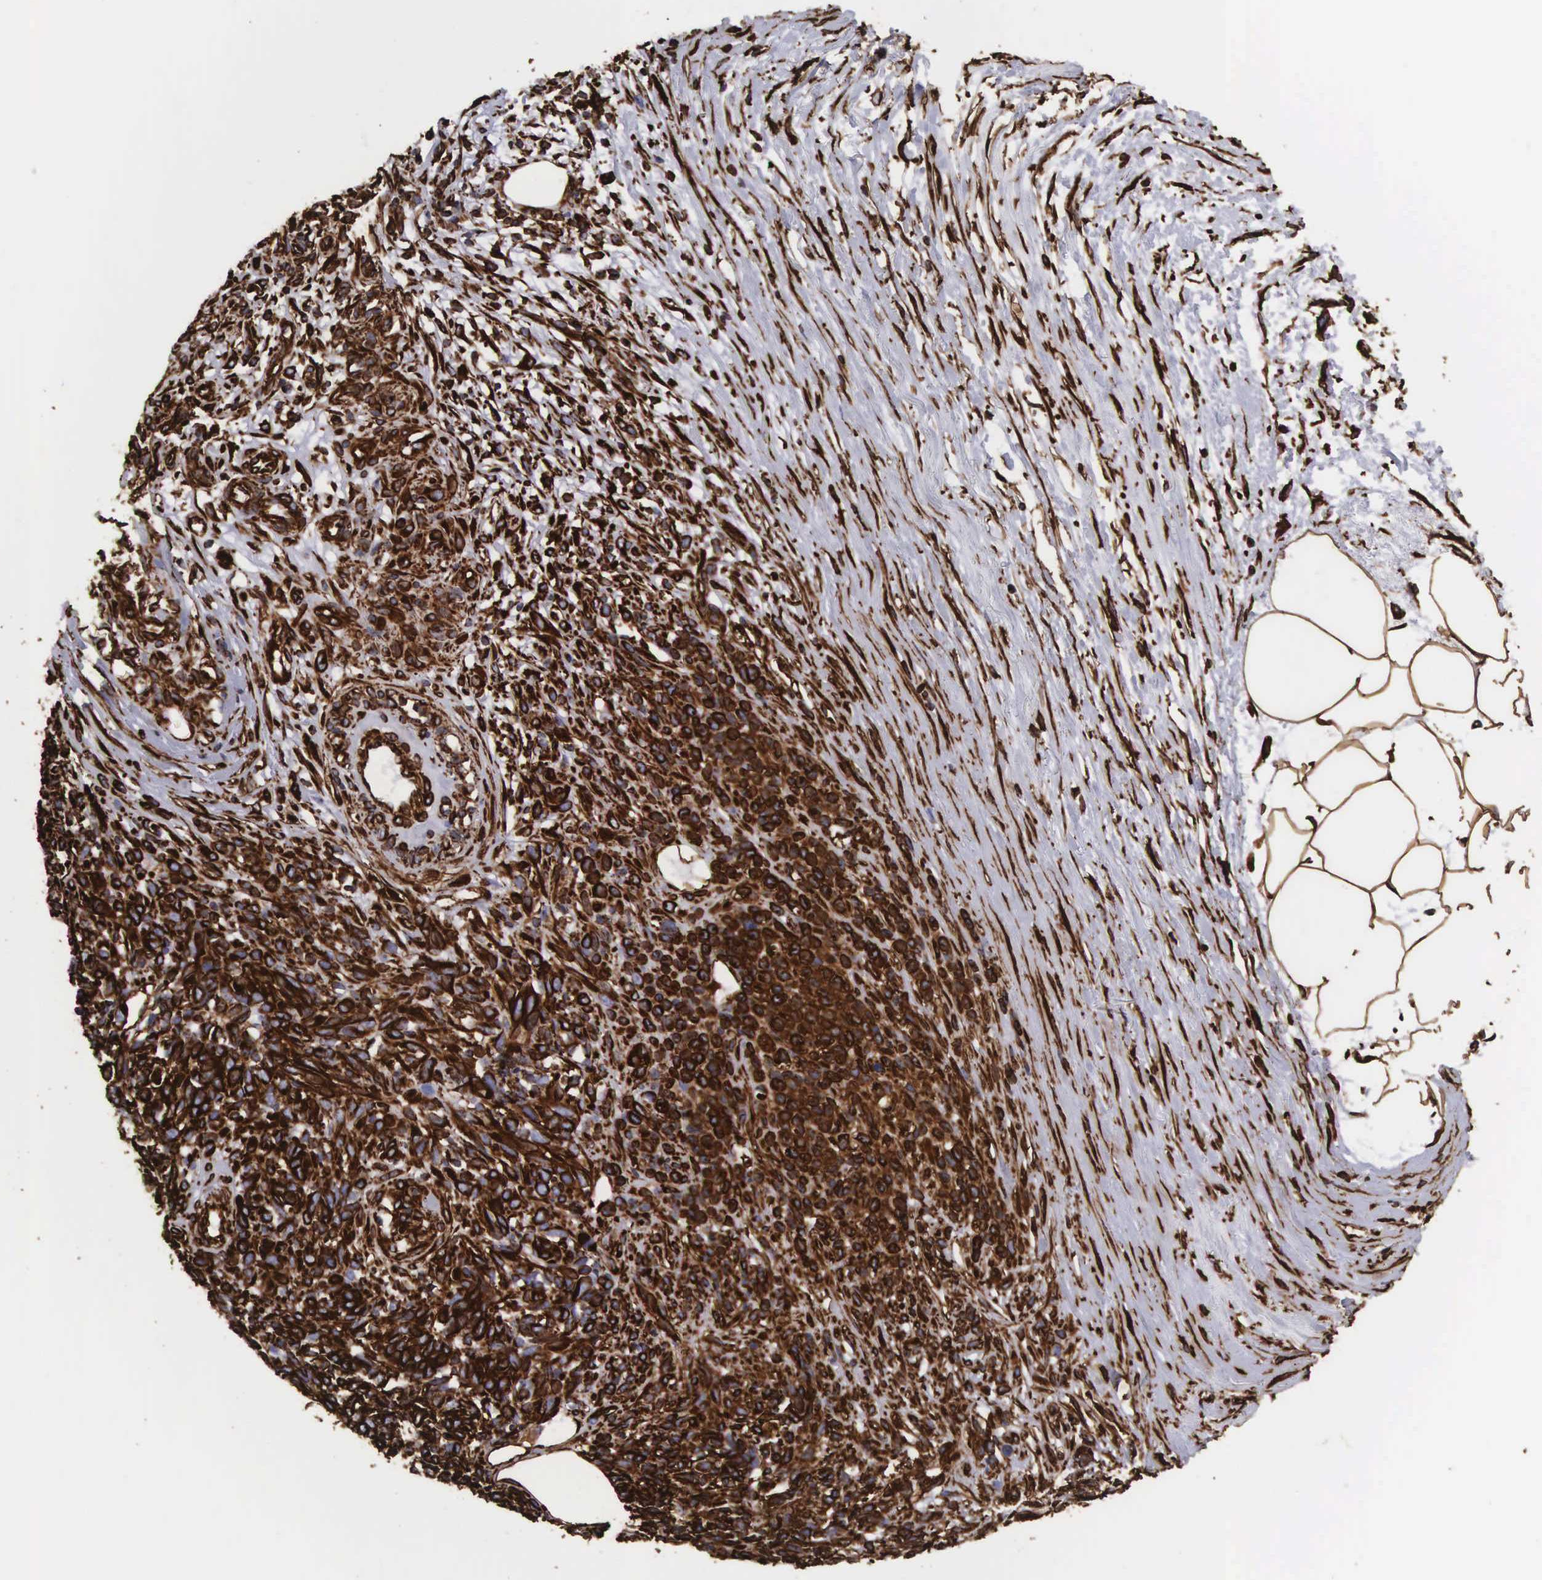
{"staining": {"intensity": "strong", "quantity": ">75%", "location": "cytoplasmic/membranous"}, "tissue": "melanoma", "cell_type": "Tumor cells", "image_type": "cancer", "snomed": [{"axis": "morphology", "description": "Malignant melanoma, NOS"}, {"axis": "topography", "description": "Skin"}], "caption": "Melanoma was stained to show a protein in brown. There is high levels of strong cytoplasmic/membranous positivity in approximately >75% of tumor cells. The staining is performed using DAB brown chromogen to label protein expression. The nuclei are counter-stained blue using hematoxylin.", "gene": "VIM", "patient": {"sex": "female", "age": 85}}